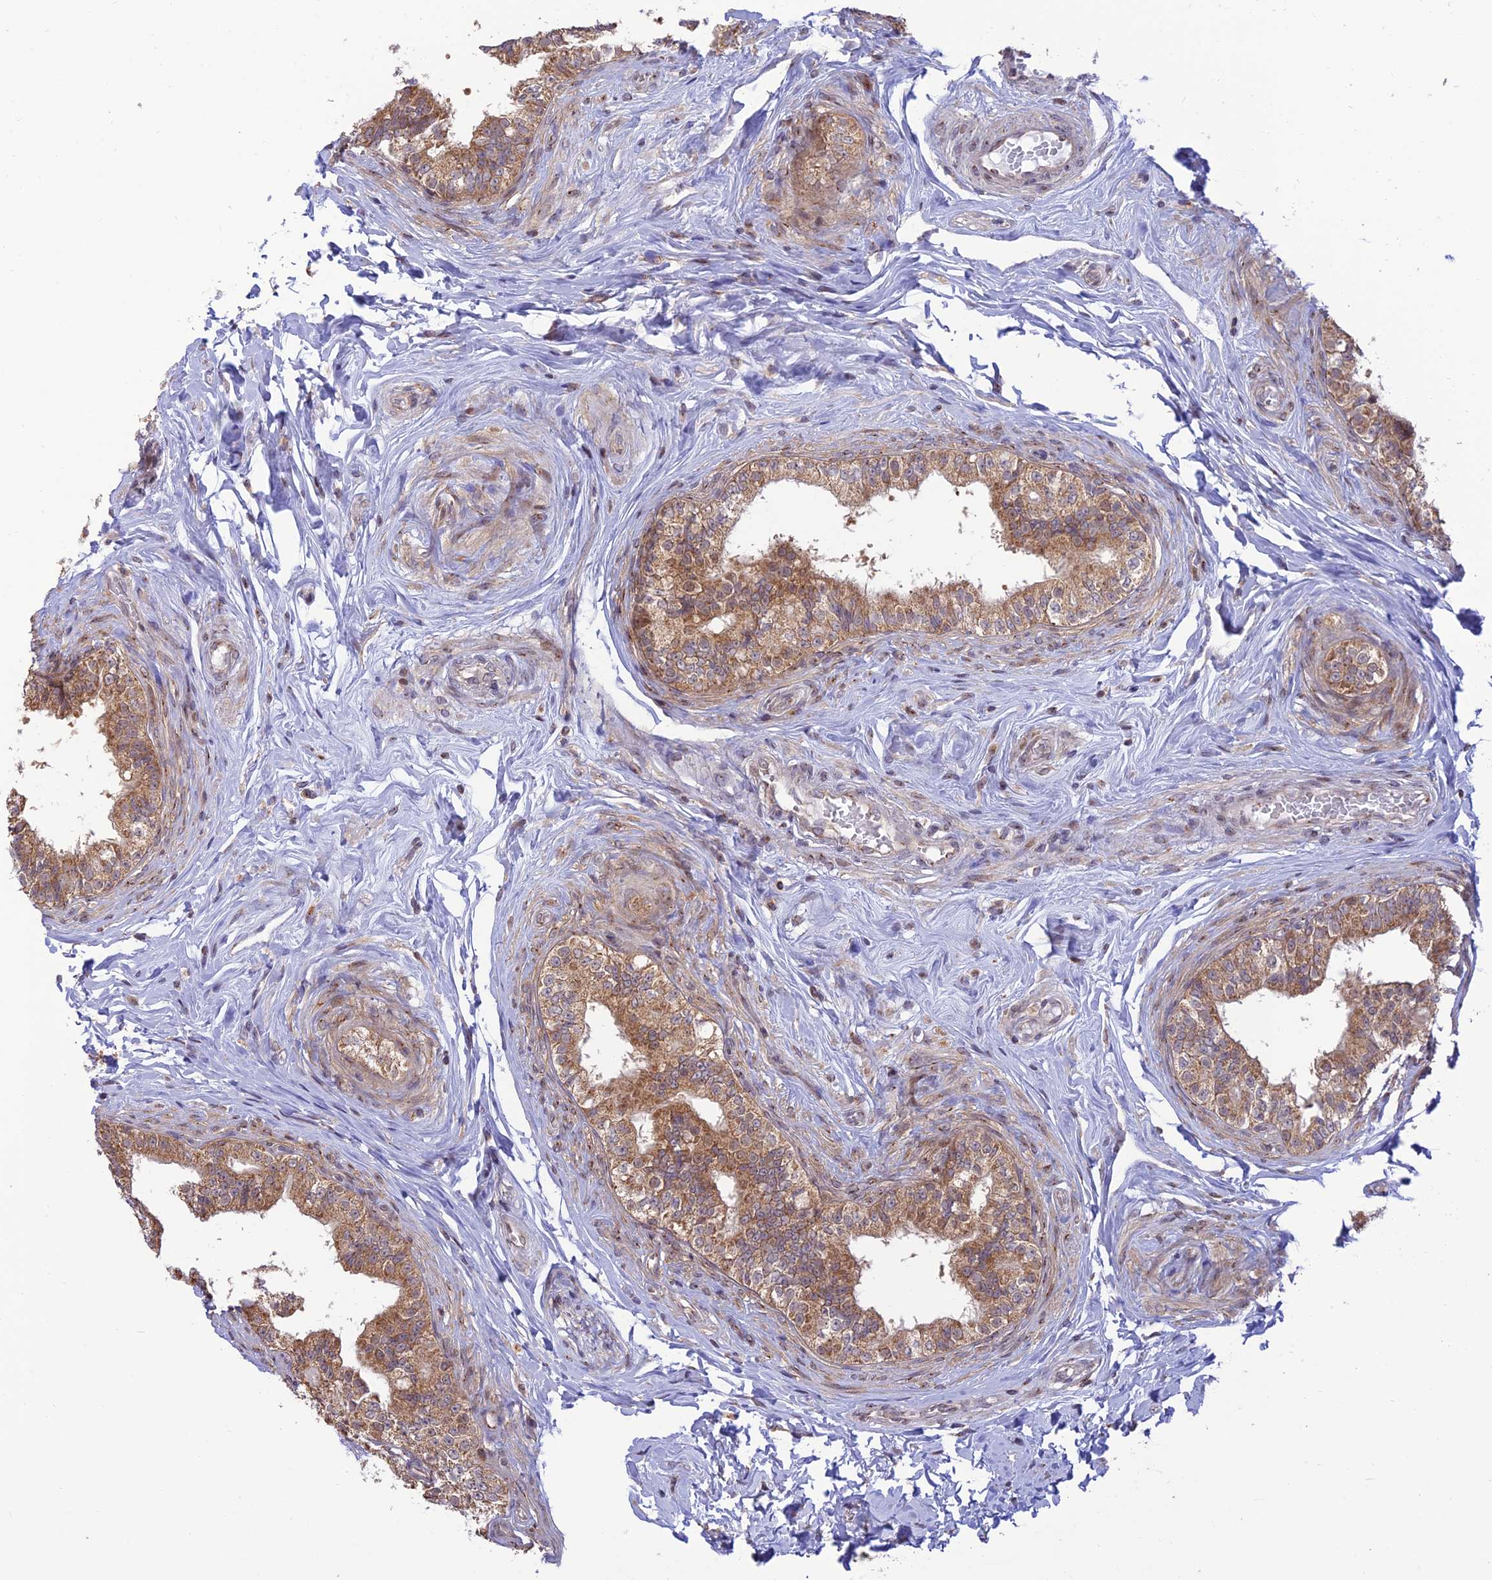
{"staining": {"intensity": "moderate", "quantity": ">75%", "location": "cytoplasmic/membranous"}, "tissue": "epididymis", "cell_type": "Glandular cells", "image_type": "normal", "snomed": [{"axis": "morphology", "description": "Normal tissue, NOS"}, {"axis": "topography", "description": "Testis"}, {"axis": "topography", "description": "Epididymis"}], "caption": "Protein expression analysis of normal epididymis demonstrates moderate cytoplasmic/membranous positivity in about >75% of glandular cells.", "gene": "GOLGA3", "patient": {"sex": "male", "age": 36}}